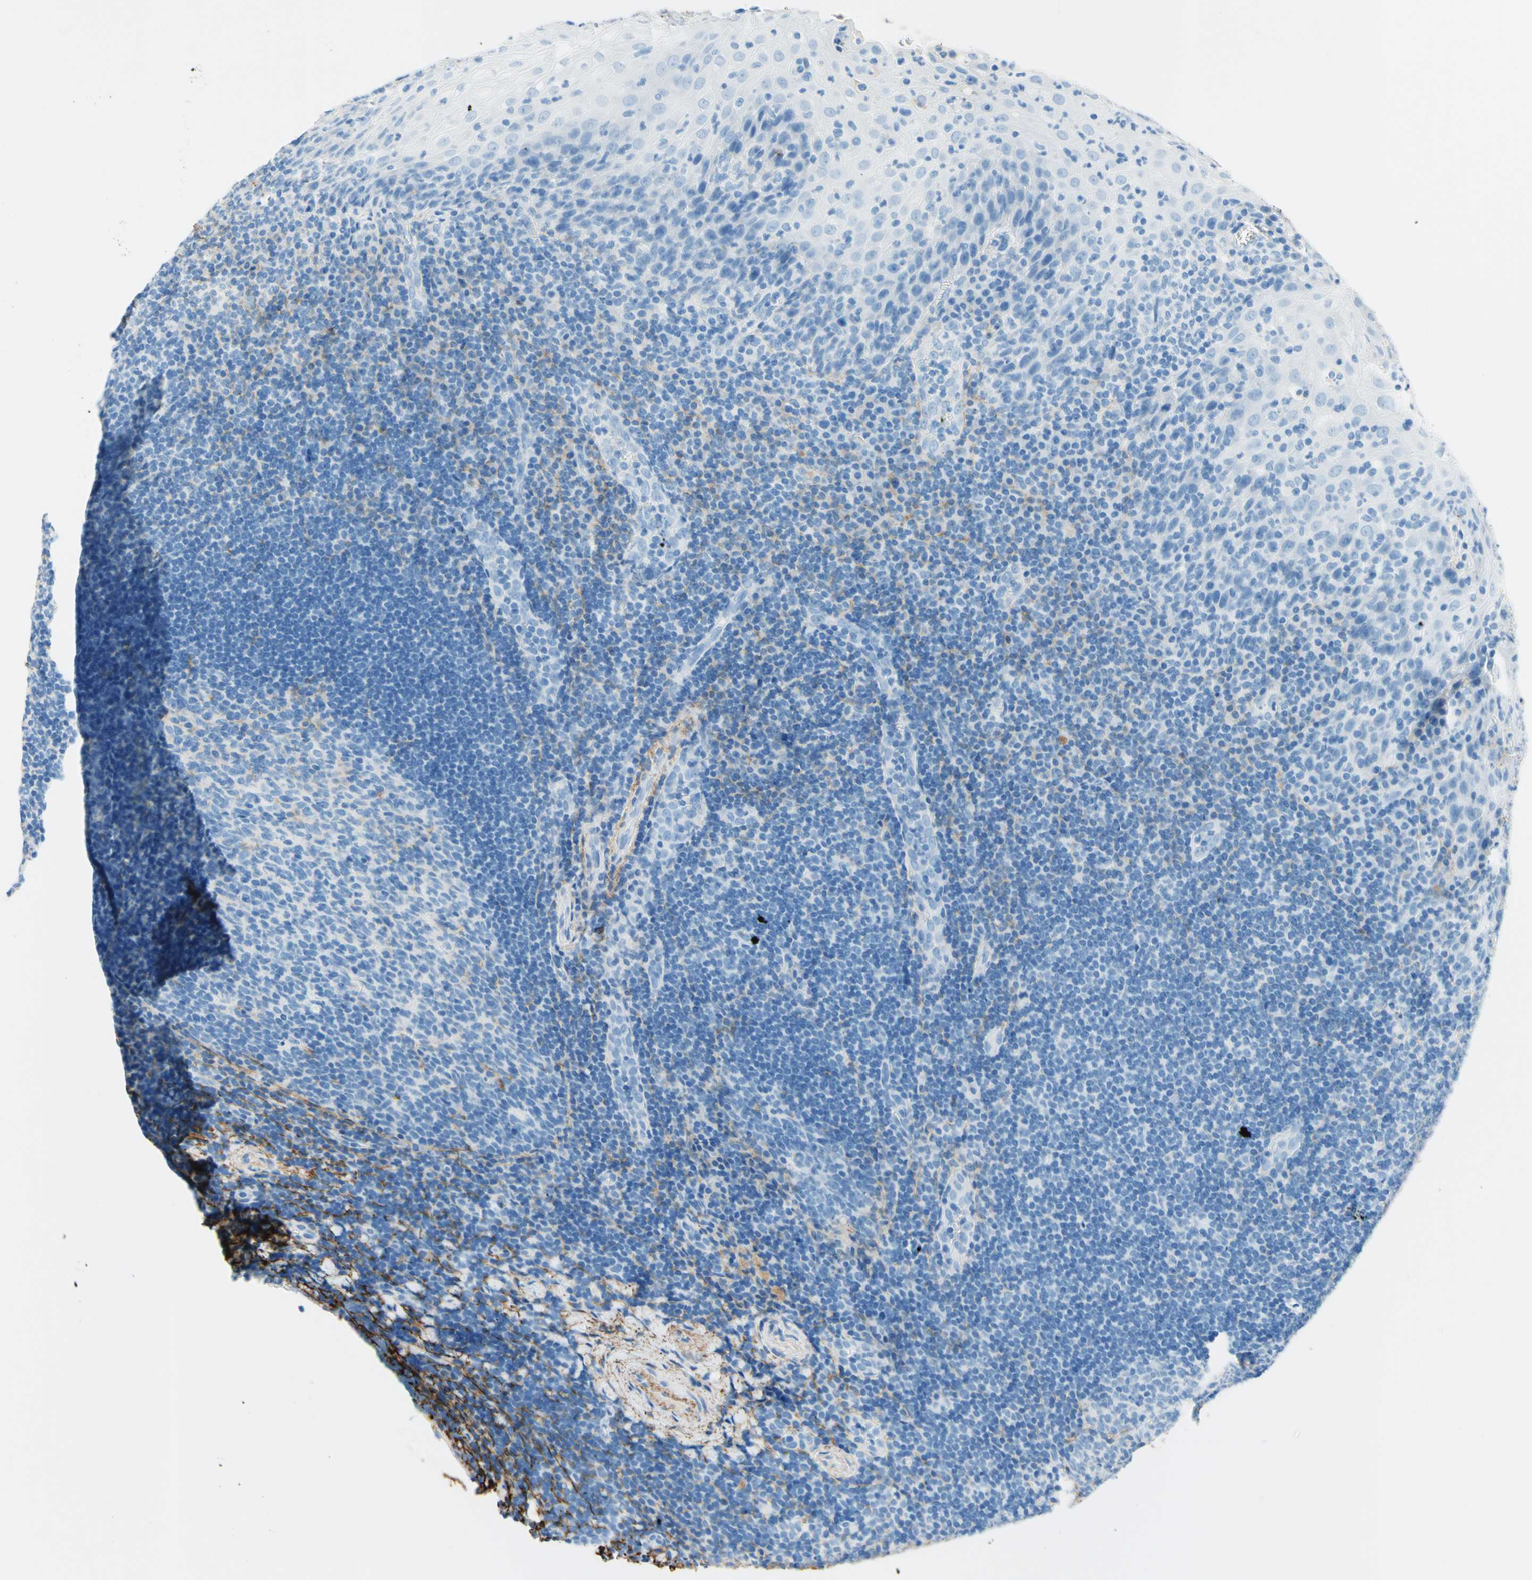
{"staining": {"intensity": "negative", "quantity": "none", "location": "none"}, "tissue": "tonsil", "cell_type": "Germinal center cells", "image_type": "normal", "snomed": [{"axis": "morphology", "description": "Normal tissue, NOS"}, {"axis": "topography", "description": "Tonsil"}], "caption": "Immunohistochemistry (IHC) micrograph of normal tonsil: human tonsil stained with DAB demonstrates no significant protein positivity in germinal center cells.", "gene": "MFAP5", "patient": {"sex": "male", "age": 37}}